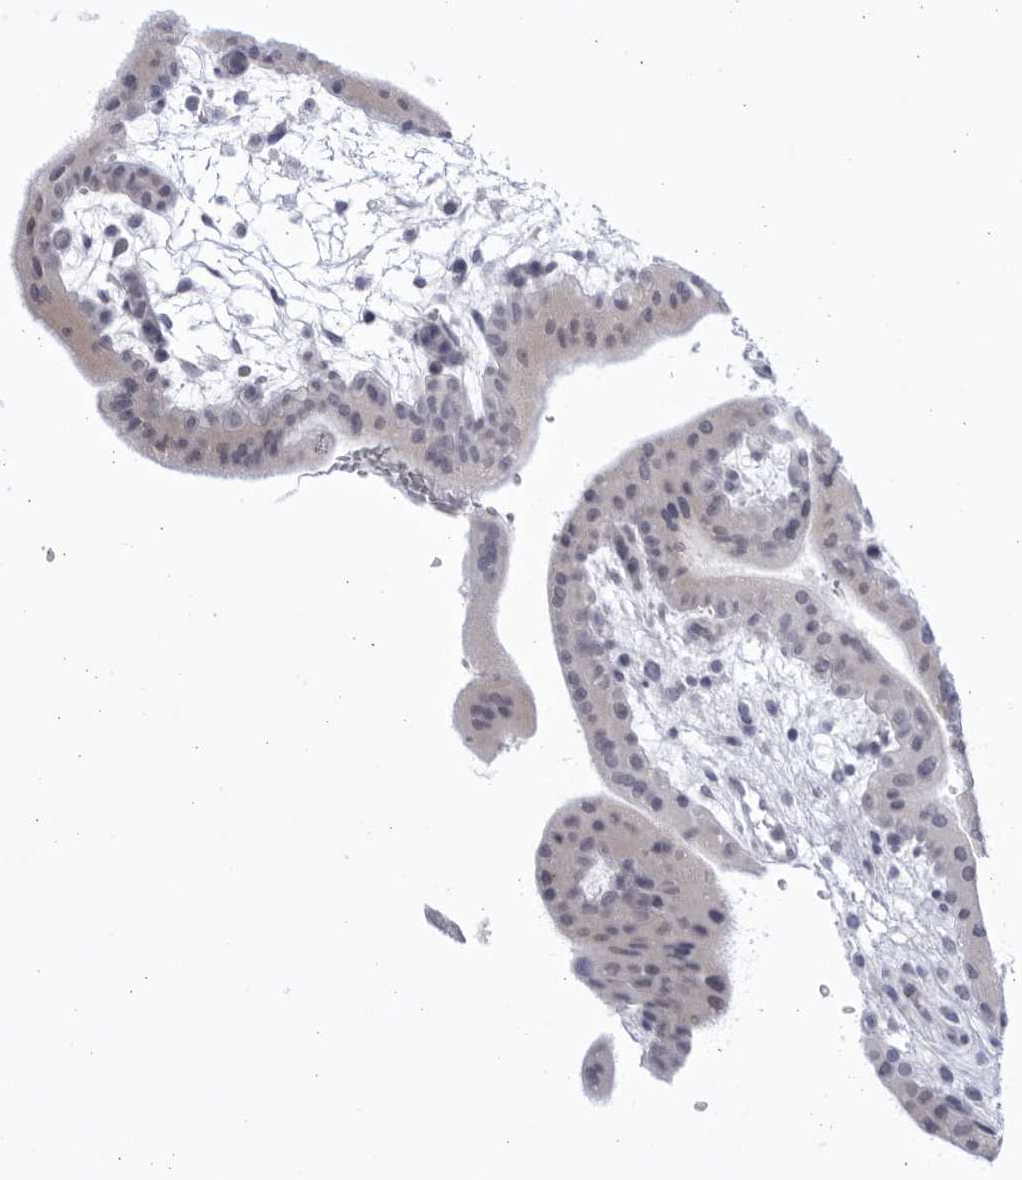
{"staining": {"intensity": "weak", "quantity": "<25%", "location": "cytoplasmic/membranous"}, "tissue": "placenta", "cell_type": "Decidual cells", "image_type": "normal", "snomed": [{"axis": "morphology", "description": "Normal tissue, NOS"}, {"axis": "topography", "description": "Placenta"}], "caption": "Decidual cells are negative for brown protein staining in normal placenta. (DAB (3,3'-diaminobenzidine) immunohistochemistry (IHC) visualized using brightfield microscopy, high magnification).", "gene": "CCDC181", "patient": {"sex": "female", "age": 35}}